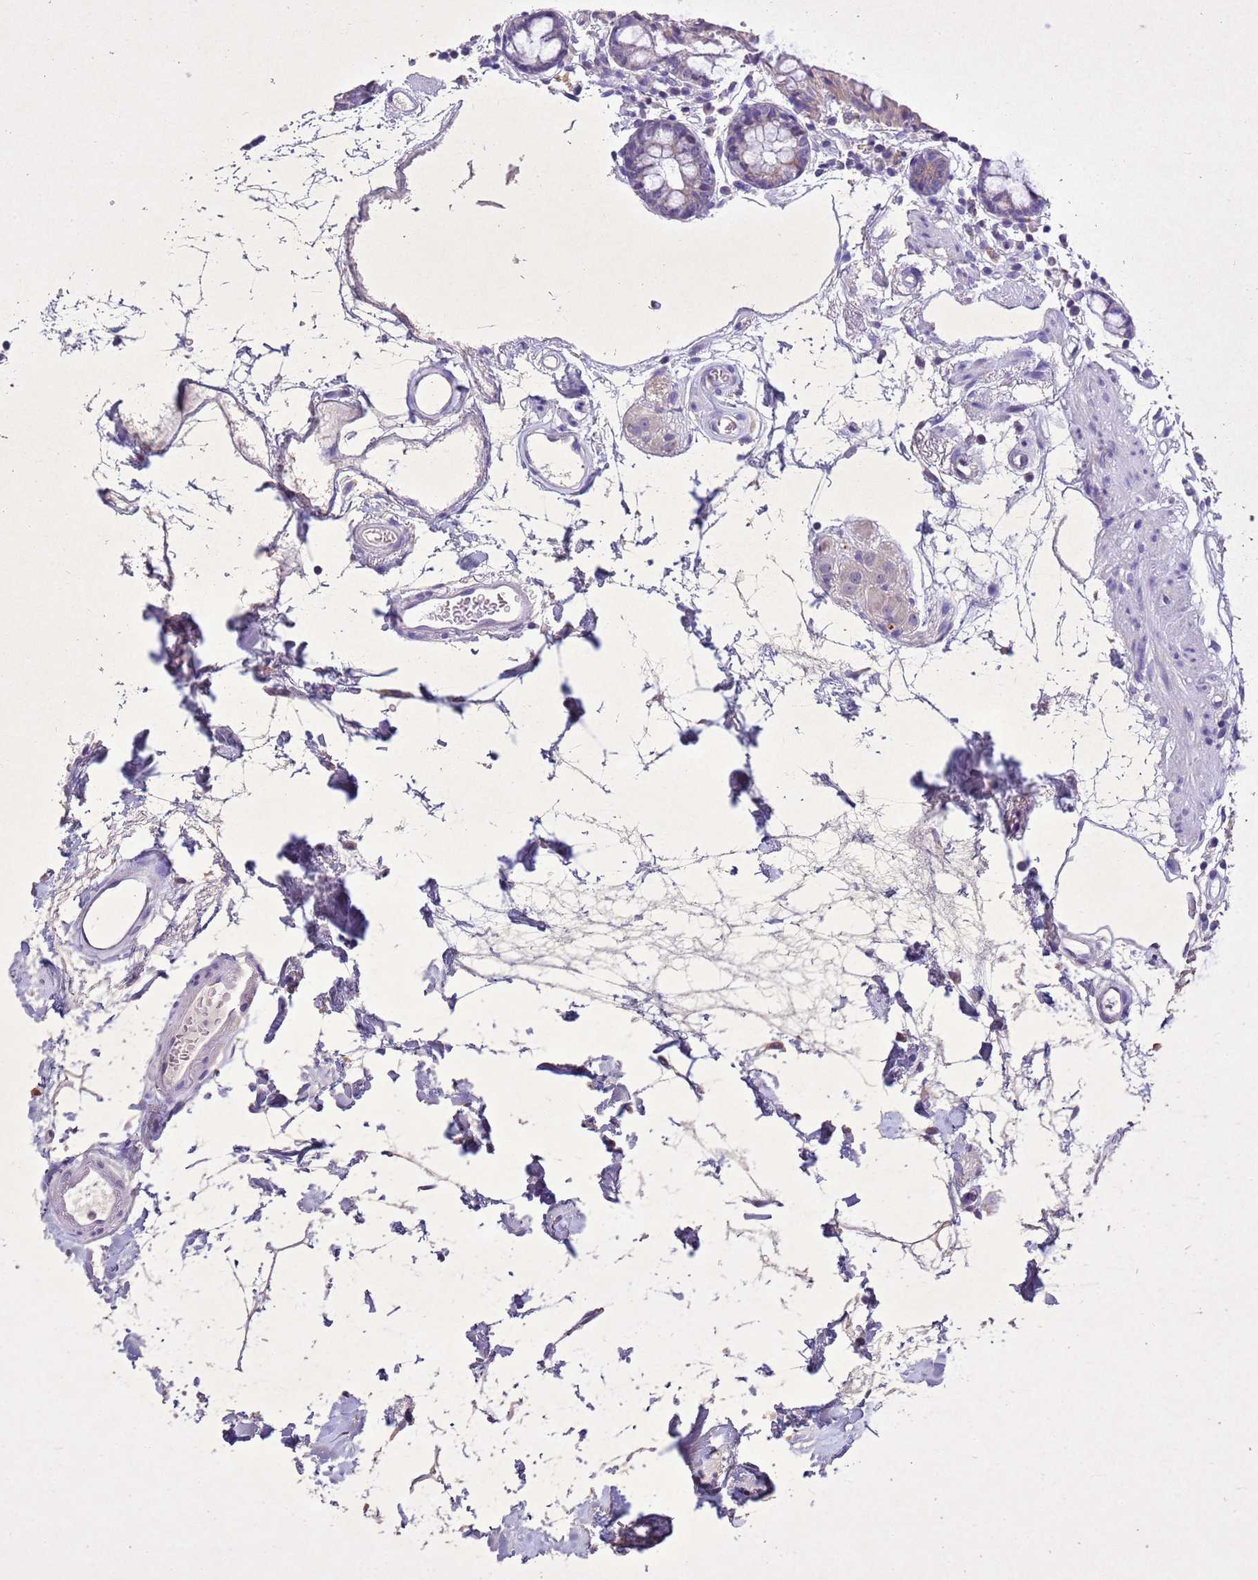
{"staining": {"intensity": "negative", "quantity": "none", "location": "none"}, "tissue": "colon", "cell_type": "Endothelial cells", "image_type": "normal", "snomed": [{"axis": "morphology", "description": "Normal tissue, NOS"}, {"axis": "topography", "description": "Colon"}], "caption": "Histopathology image shows no significant protein positivity in endothelial cells of unremarkable colon. Nuclei are stained in blue.", "gene": "NLRP11", "patient": {"sex": "female", "age": 84}}